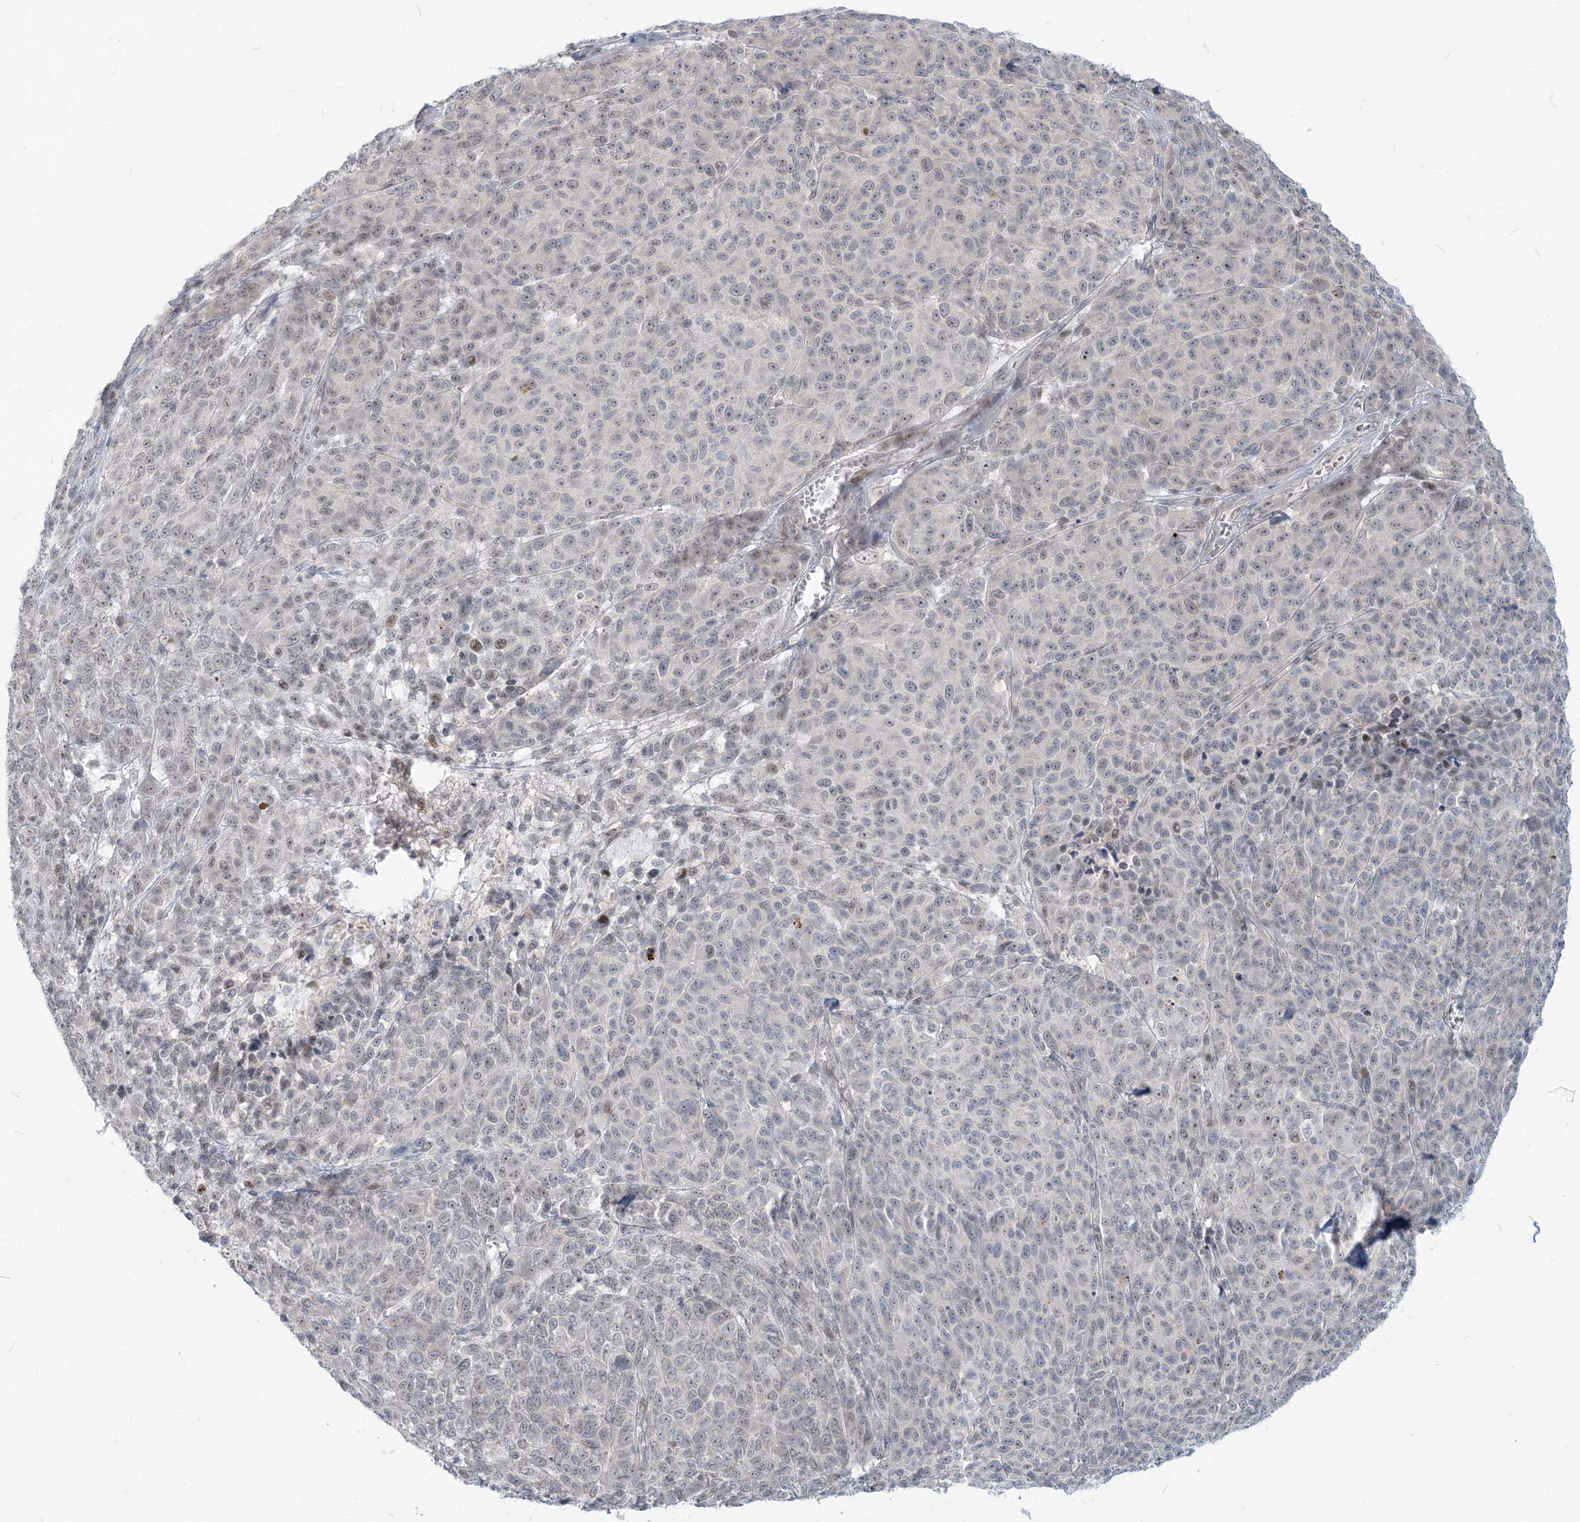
{"staining": {"intensity": "weak", "quantity": "25%-75%", "location": "nuclear"}, "tissue": "melanoma", "cell_type": "Tumor cells", "image_type": "cancer", "snomed": [{"axis": "morphology", "description": "Malignant melanoma, NOS"}, {"axis": "topography", "description": "Skin"}], "caption": "Tumor cells exhibit low levels of weak nuclear positivity in approximately 25%-75% of cells in malignant melanoma.", "gene": "SDAD1", "patient": {"sex": "male", "age": 49}}